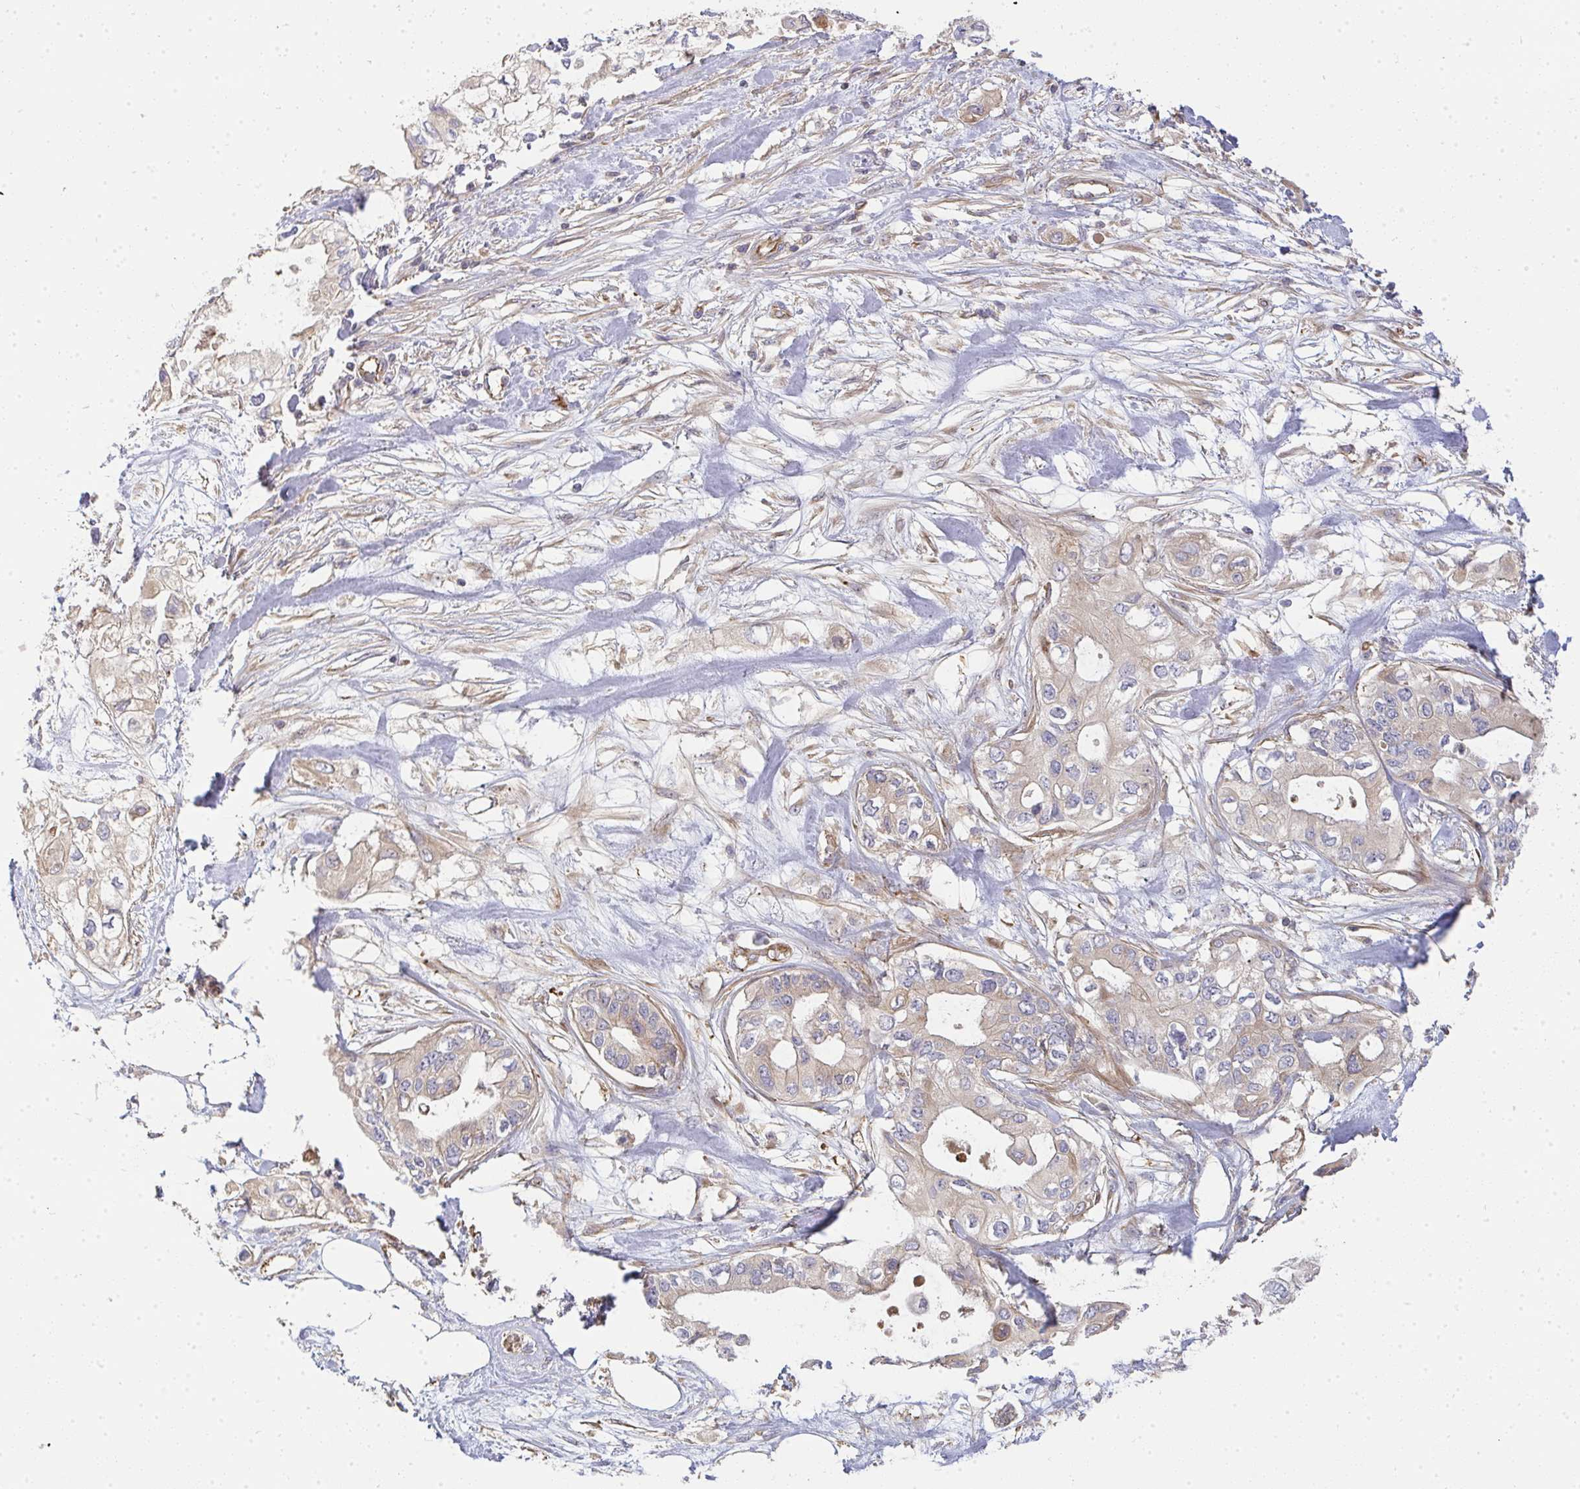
{"staining": {"intensity": "negative", "quantity": "none", "location": "none"}, "tissue": "pancreatic cancer", "cell_type": "Tumor cells", "image_type": "cancer", "snomed": [{"axis": "morphology", "description": "Adenocarcinoma, NOS"}, {"axis": "topography", "description": "Pancreas"}], "caption": "The micrograph exhibits no significant positivity in tumor cells of adenocarcinoma (pancreatic).", "gene": "B4GALT6", "patient": {"sex": "female", "age": 63}}